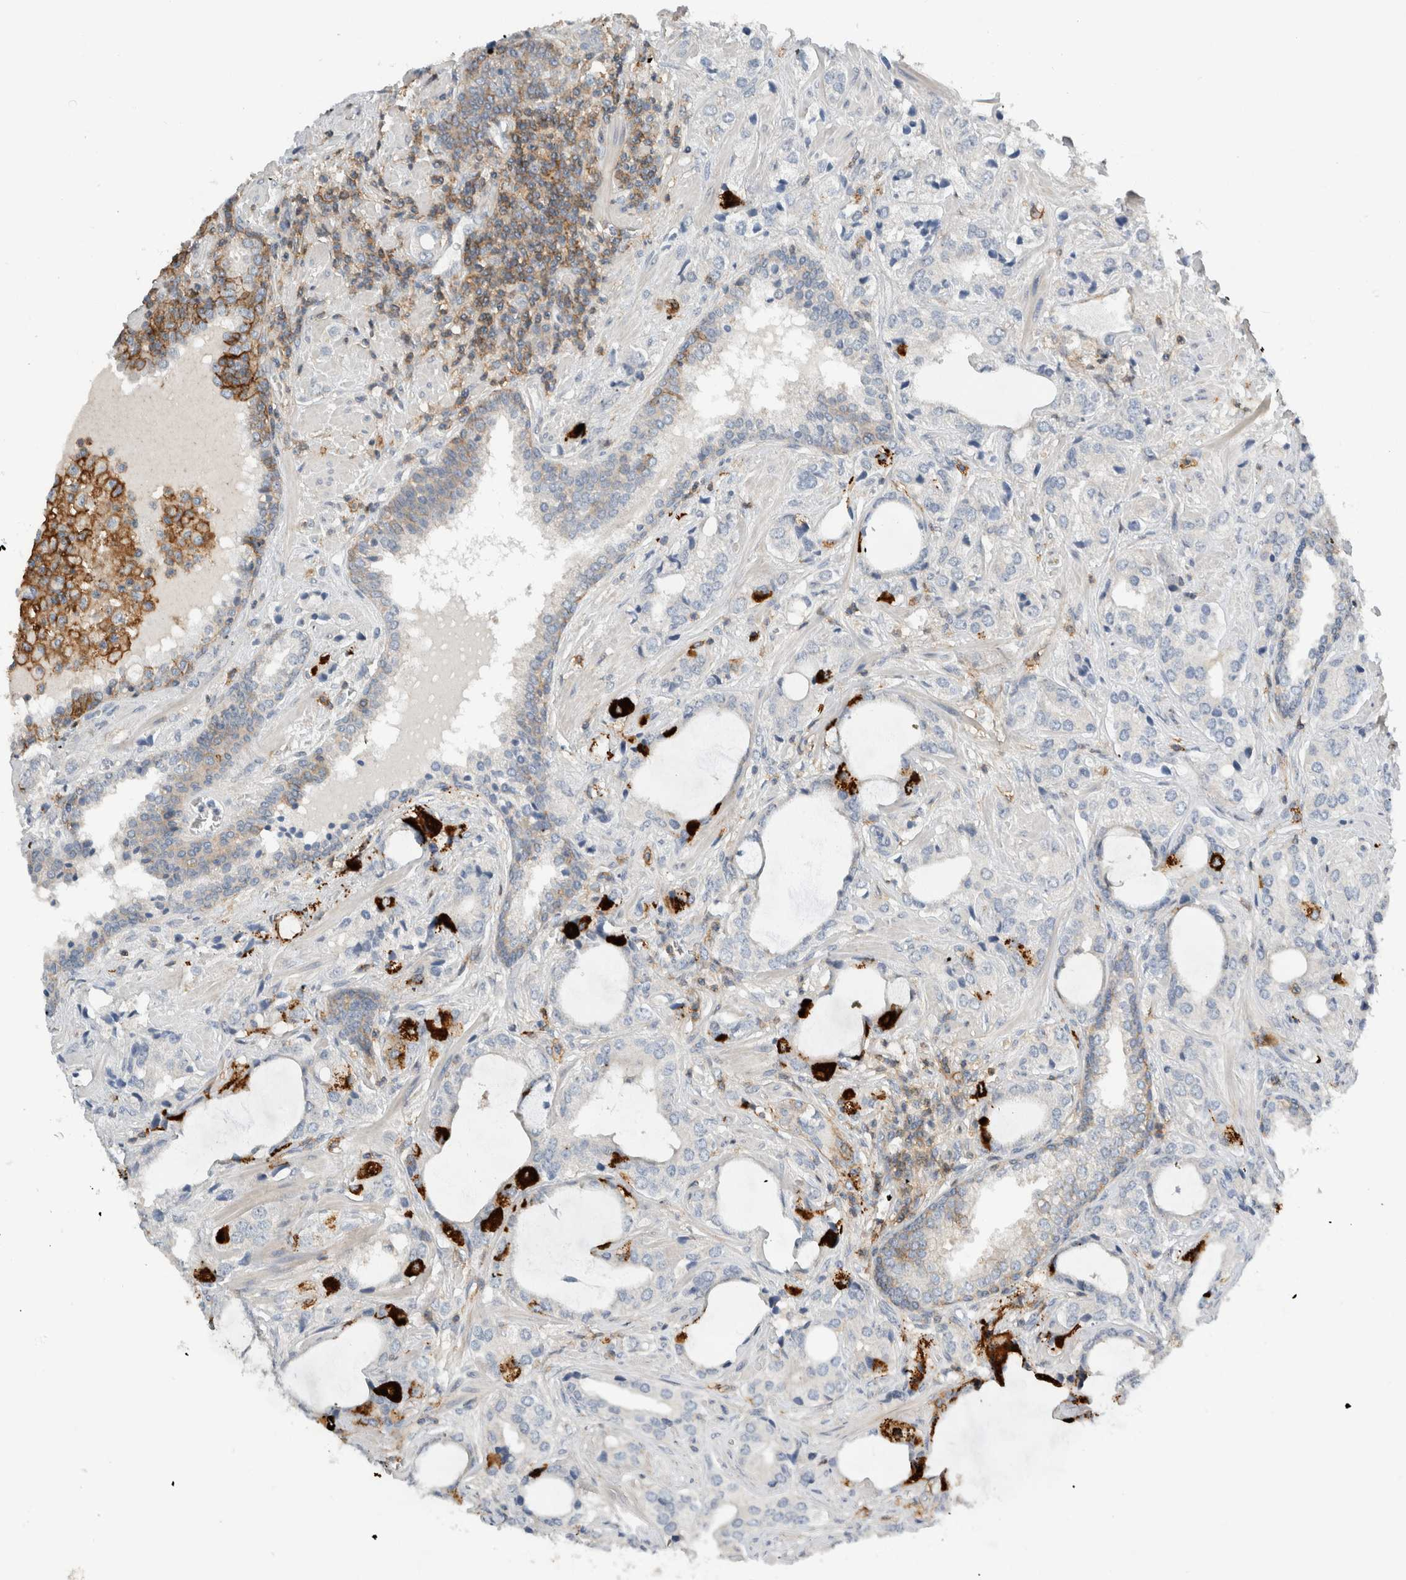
{"staining": {"intensity": "negative", "quantity": "none", "location": "none"}, "tissue": "prostate cancer", "cell_type": "Tumor cells", "image_type": "cancer", "snomed": [{"axis": "morphology", "description": "Adenocarcinoma, High grade"}, {"axis": "topography", "description": "Prostate"}], "caption": "IHC micrograph of prostate cancer (adenocarcinoma (high-grade)) stained for a protein (brown), which shows no expression in tumor cells.", "gene": "ERCC6L2", "patient": {"sex": "male", "age": 66}}